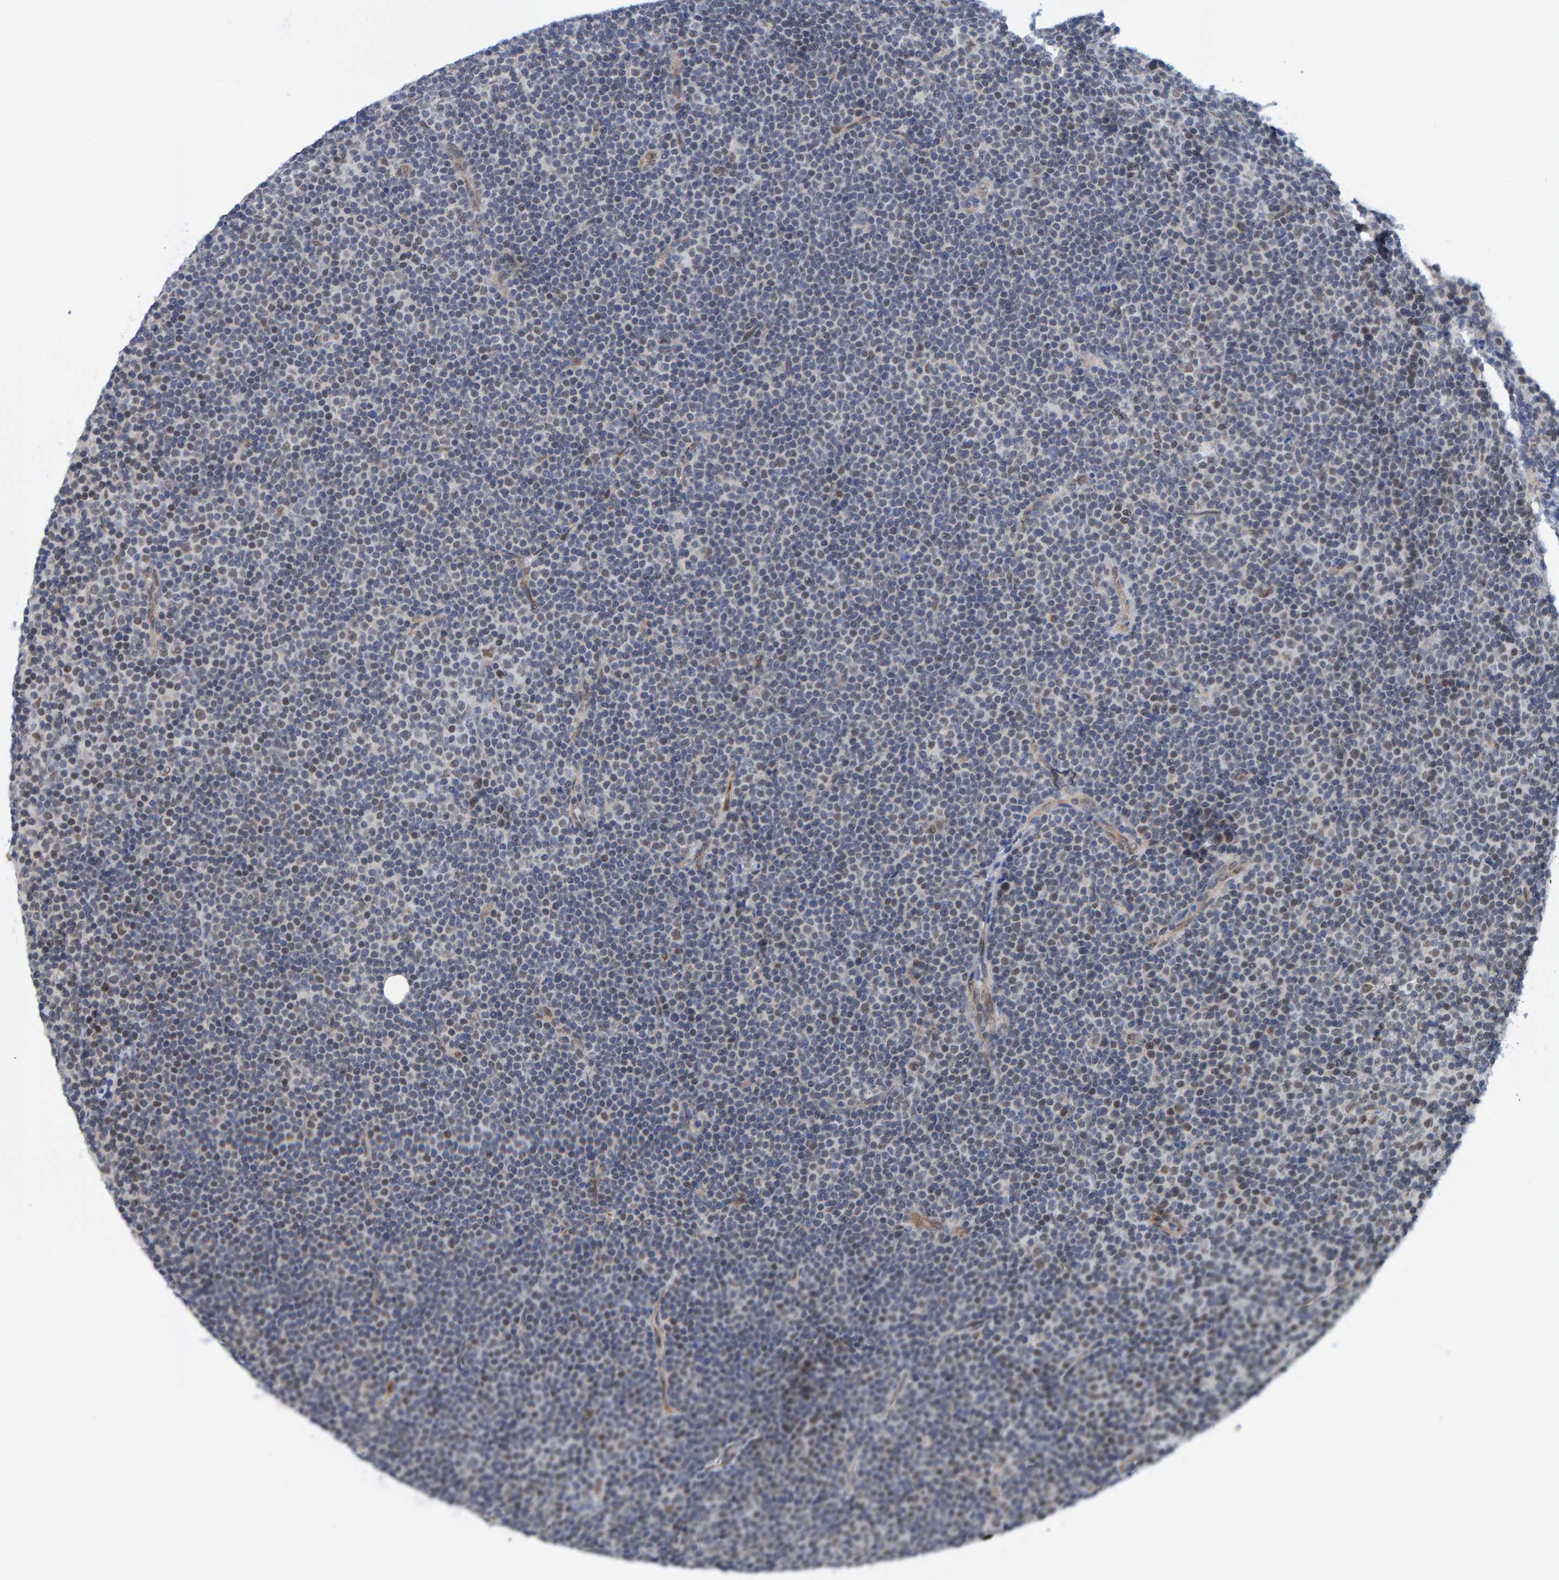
{"staining": {"intensity": "weak", "quantity": "<25%", "location": "nuclear"}, "tissue": "lymphoma", "cell_type": "Tumor cells", "image_type": "cancer", "snomed": [{"axis": "morphology", "description": "Malignant lymphoma, non-Hodgkin's type, Low grade"}, {"axis": "topography", "description": "Lymph node"}], "caption": "IHC photomicrograph of neoplastic tissue: malignant lymphoma, non-Hodgkin's type (low-grade) stained with DAB (3,3'-diaminobenzidine) shows no significant protein expression in tumor cells.", "gene": "SCRN2", "patient": {"sex": "female", "age": 67}}